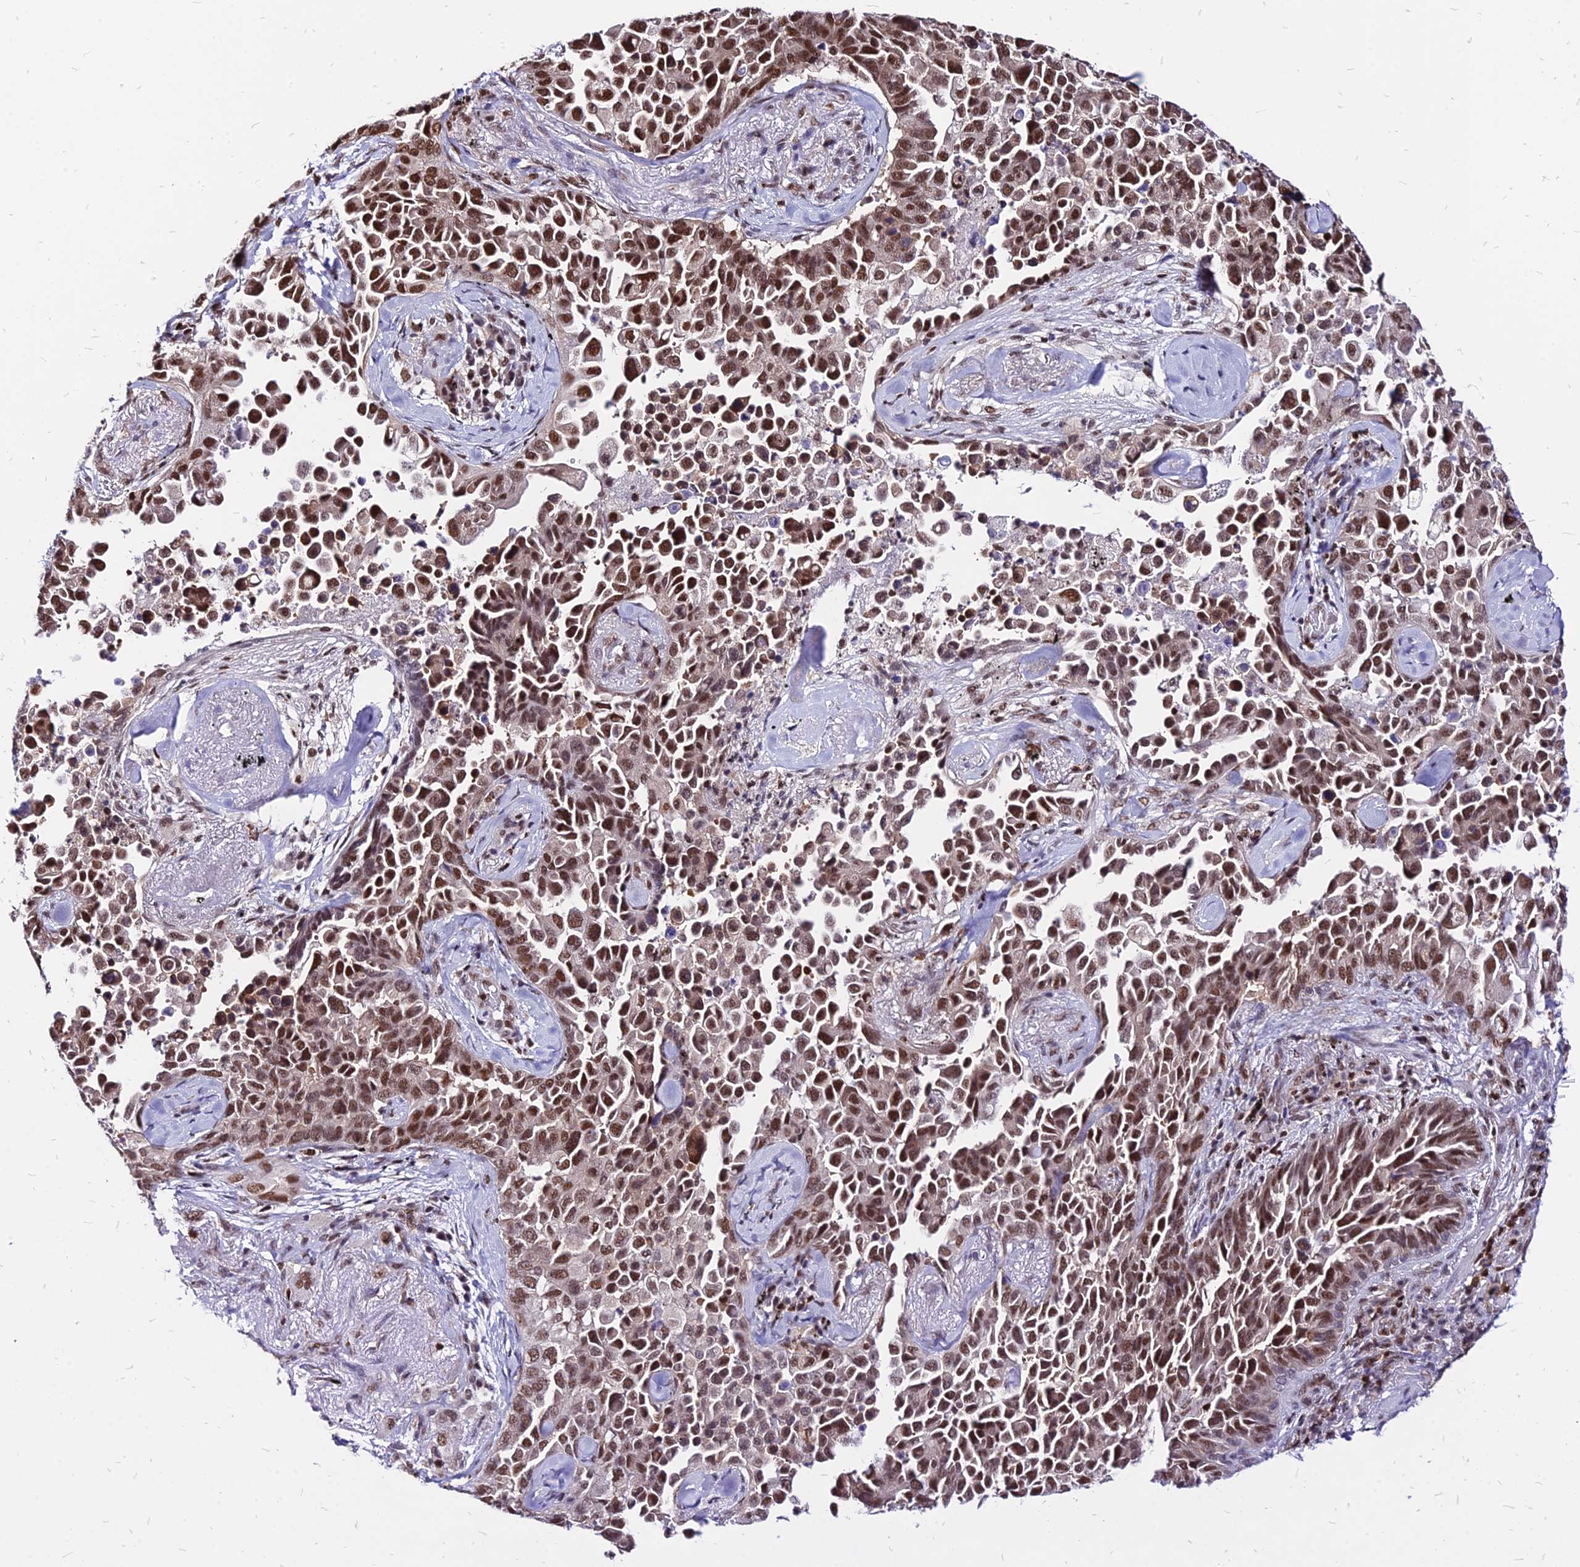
{"staining": {"intensity": "moderate", "quantity": ">75%", "location": "nuclear"}, "tissue": "lung cancer", "cell_type": "Tumor cells", "image_type": "cancer", "snomed": [{"axis": "morphology", "description": "Adenocarcinoma, NOS"}, {"axis": "topography", "description": "Lung"}], "caption": "DAB immunohistochemical staining of human adenocarcinoma (lung) exhibits moderate nuclear protein staining in approximately >75% of tumor cells.", "gene": "PAXX", "patient": {"sex": "female", "age": 67}}